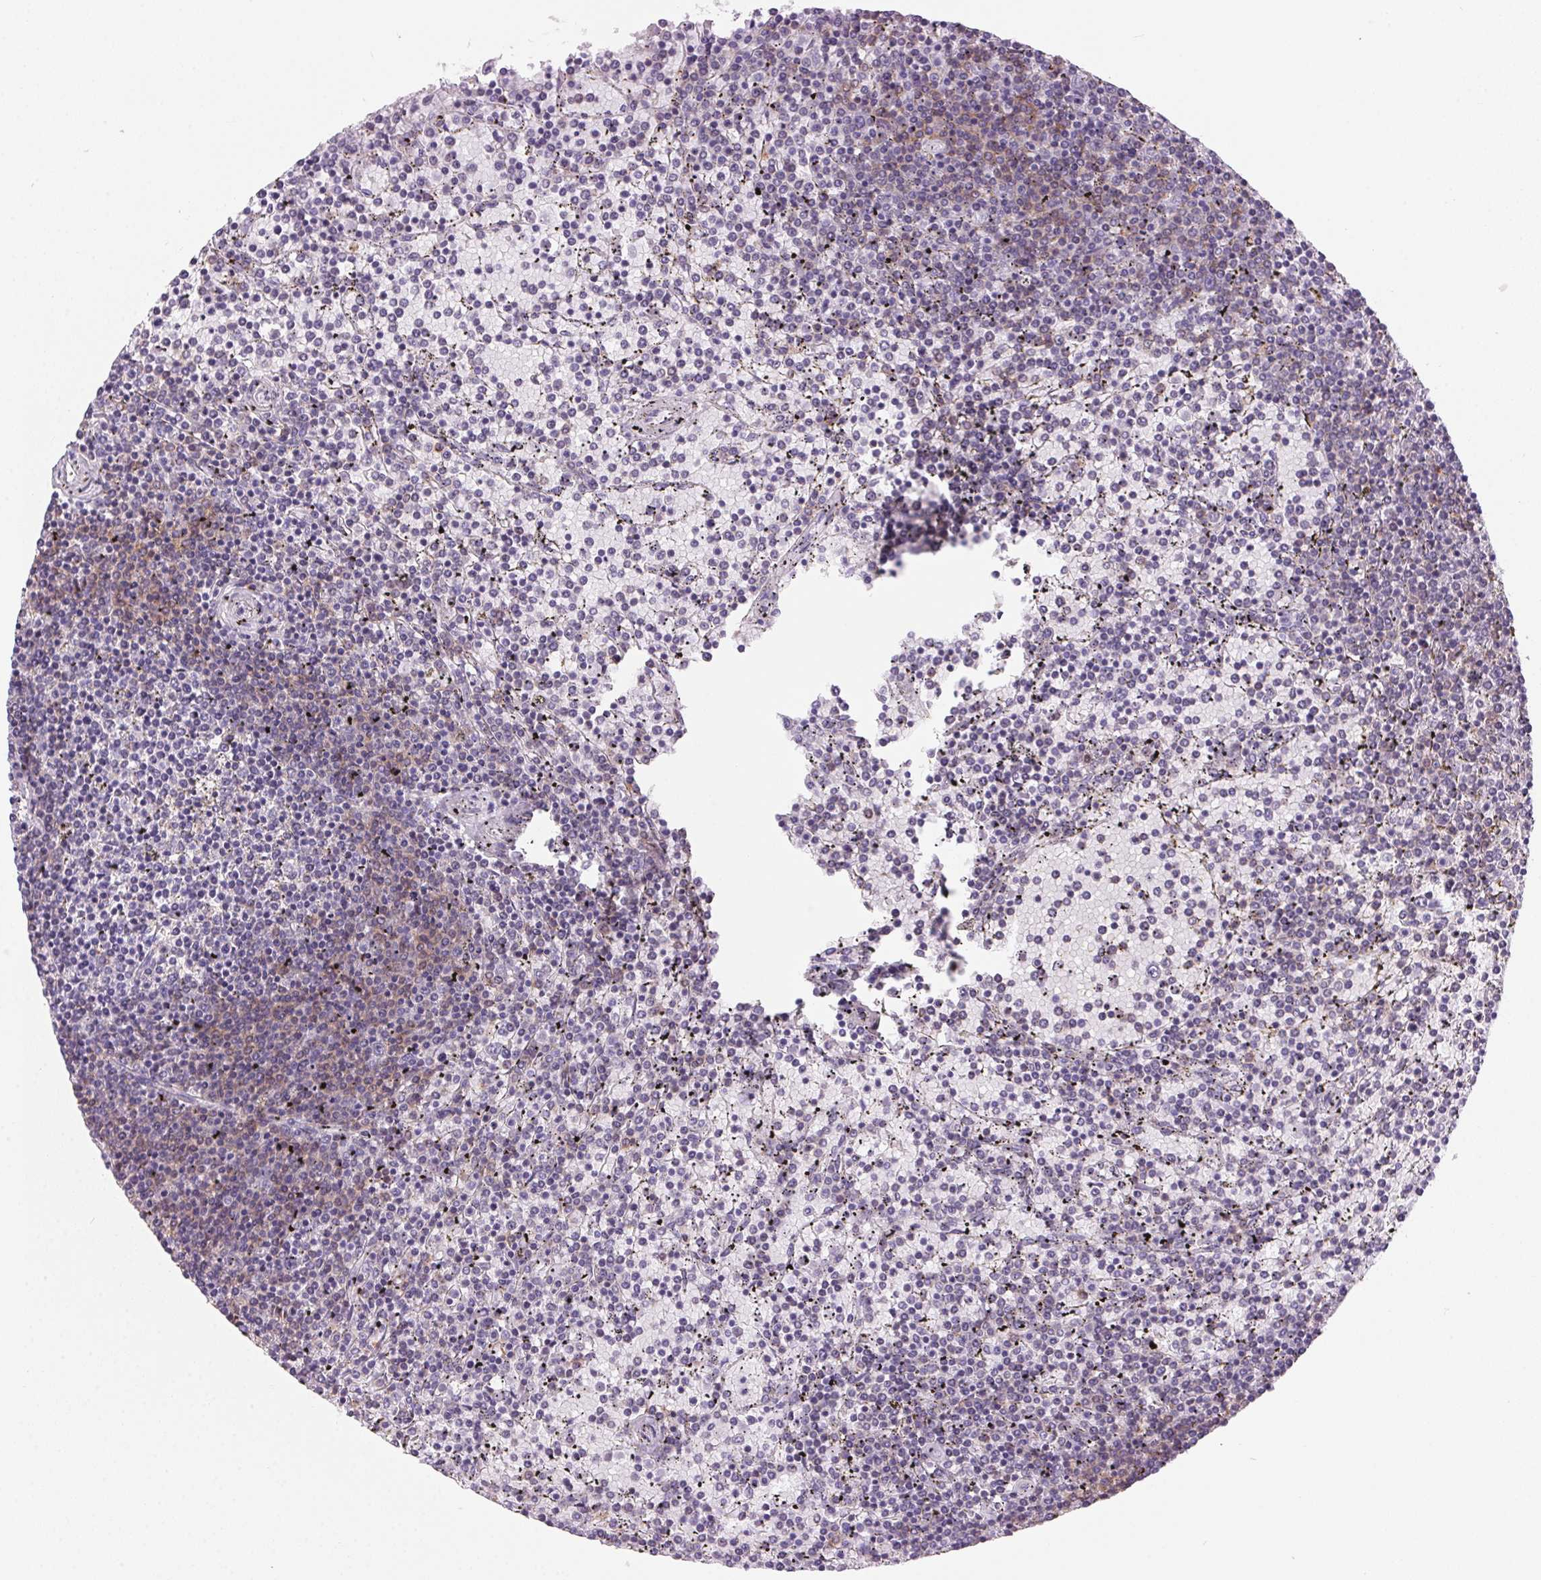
{"staining": {"intensity": "negative", "quantity": "none", "location": "none"}, "tissue": "lymphoma", "cell_type": "Tumor cells", "image_type": "cancer", "snomed": [{"axis": "morphology", "description": "Malignant lymphoma, non-Hodgkin's type, Low grade"}, {"axis": "topography", "description": "Spleen"}], "caption": "The immunohistochemistry micrograph has no significant staining in tumor cells of lymphoma tissue.", "gene": "S100A2", "patient": {"sex": "female", "age": 77}}